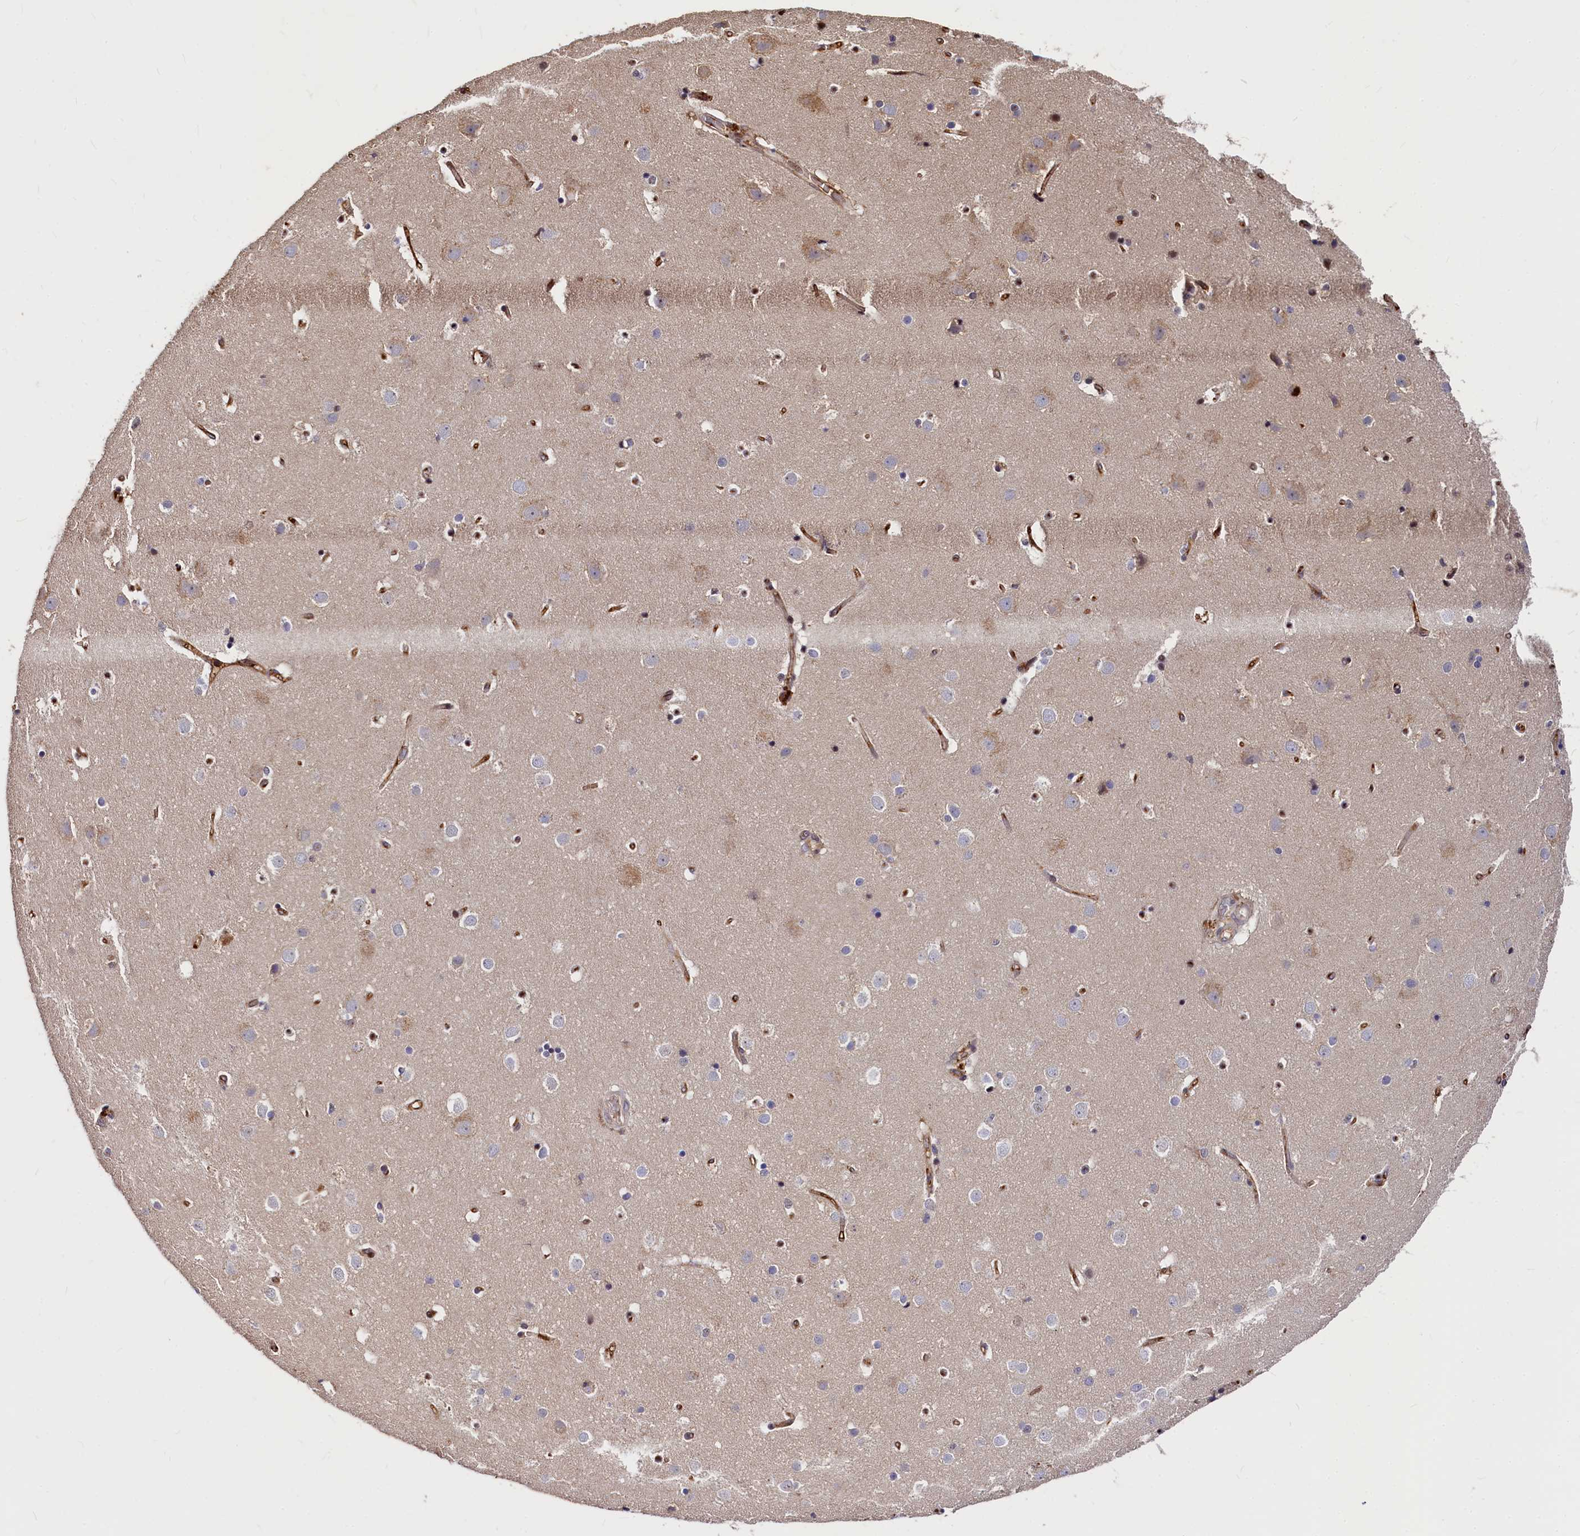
{"staining": {"intensity": "moderate", "quantity": "25%-75%", "location": "cytoplasmic/membranous"}, "tissue": "cerebral cortex", "cell_type": "Endothelial cells", "image_type": "normal", "snomed": [{"axis": "morphology", "description": "Normal tissue, NOS"}, {"axis": "topography", "description": "Cerebral cortex"}], "caption": "IHC of unremarkable human cerebral cortex demonstrates medium levels of moderate cytoplasmic/membranous expression in approximately 25%-75% of endothelial cells.", "gene": "ATG101", "patient": {"sex": "male", "age": 54}}